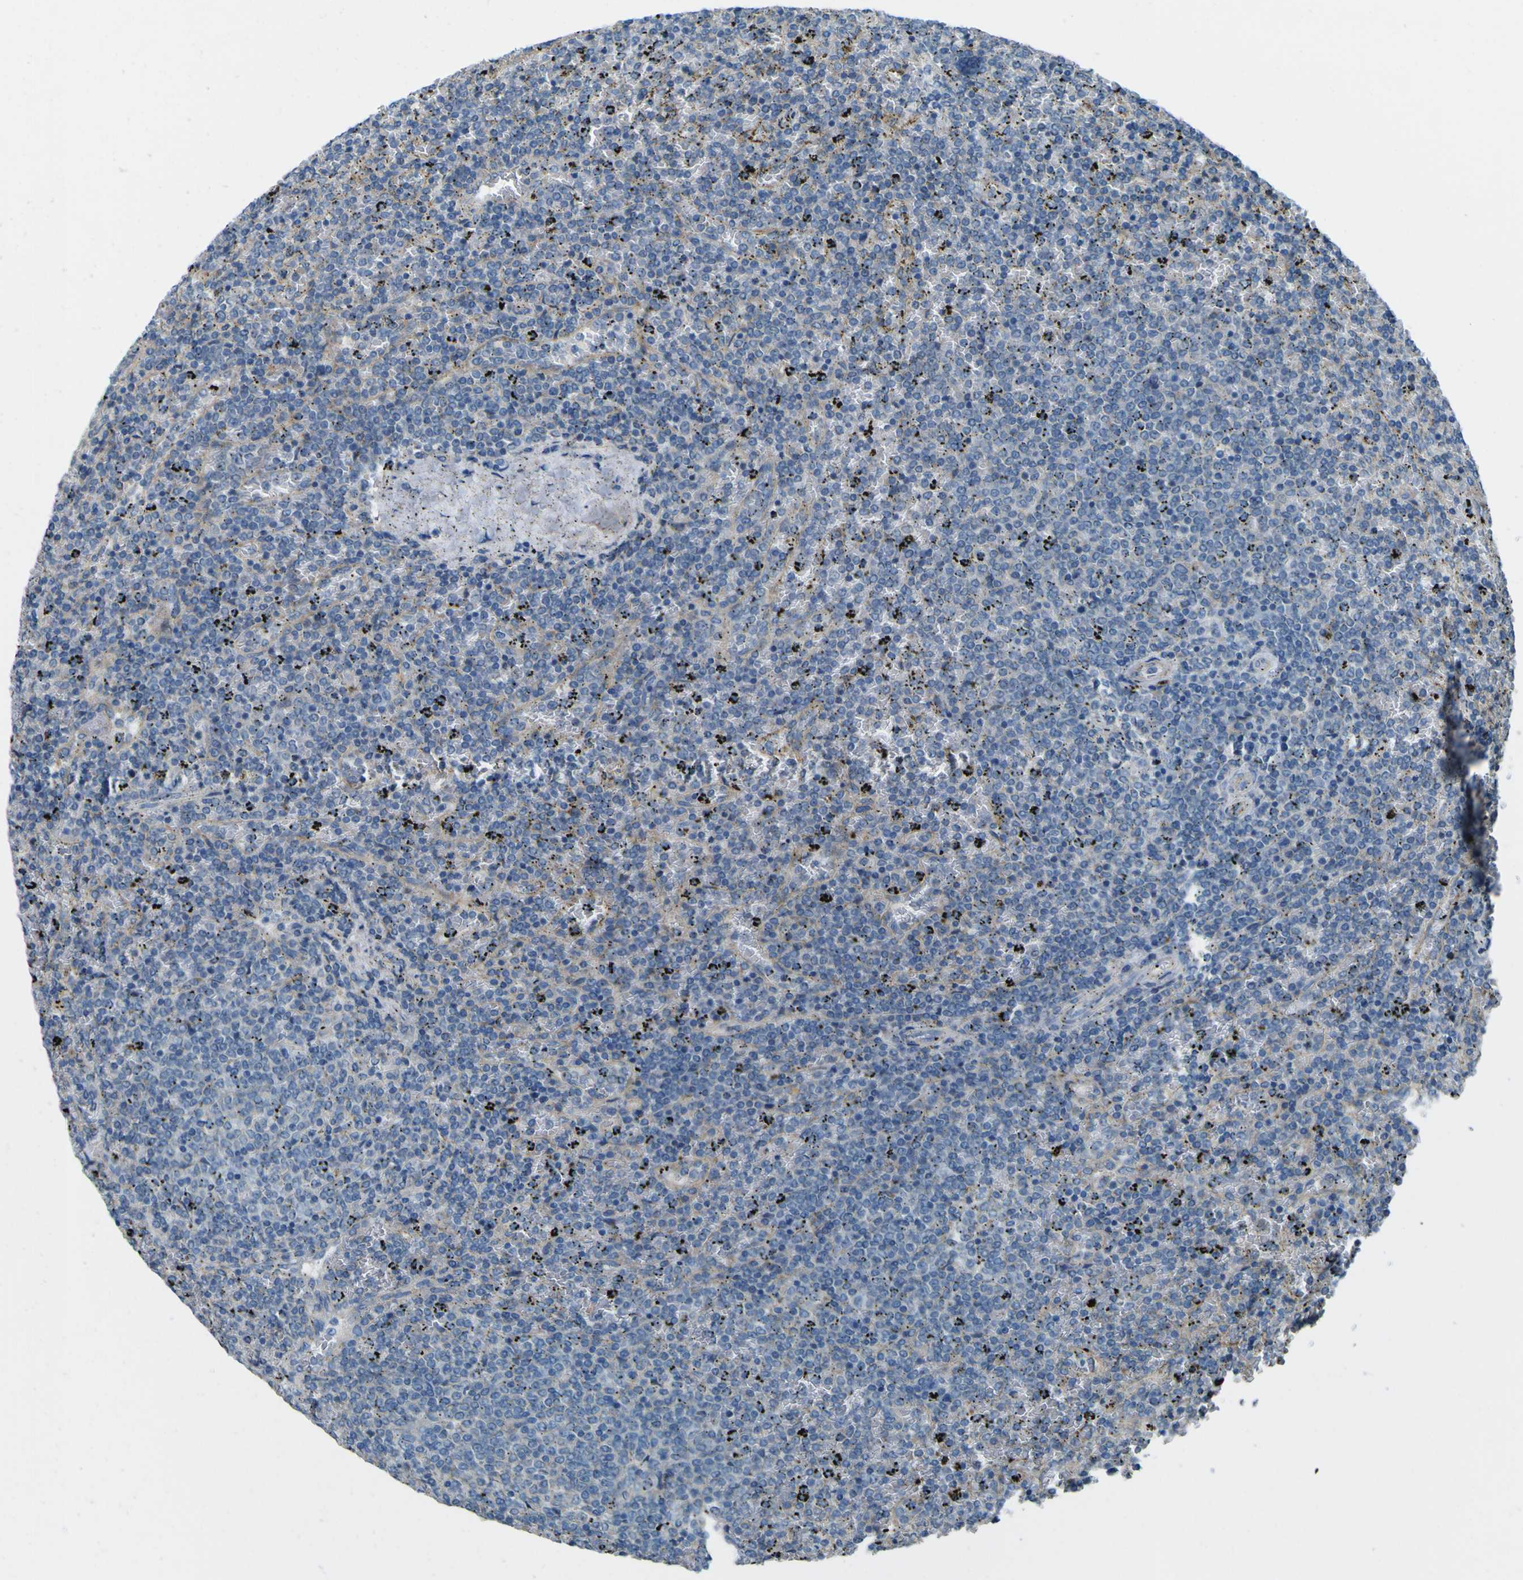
{"staining": {"intensity": "negative", "quantity": "none", "location": "none"}, "tissue": "lymphoma", "cell_type": "Tumor cells", "image_type": "cancer", "snomed": [{"axis": "morphology", "description": "Malignant lymphoma, non-Hodgkin's type, Low grade"}, {"axis": "topography", "description": "Spleen"}], "caption": "Tumor cells are negative for brown protein staining in malignant lymphoma, non-Hodgkin's type (low-grade).", "gene": "NAALADL2", "patient": {"sex": "female", "age": 77}}